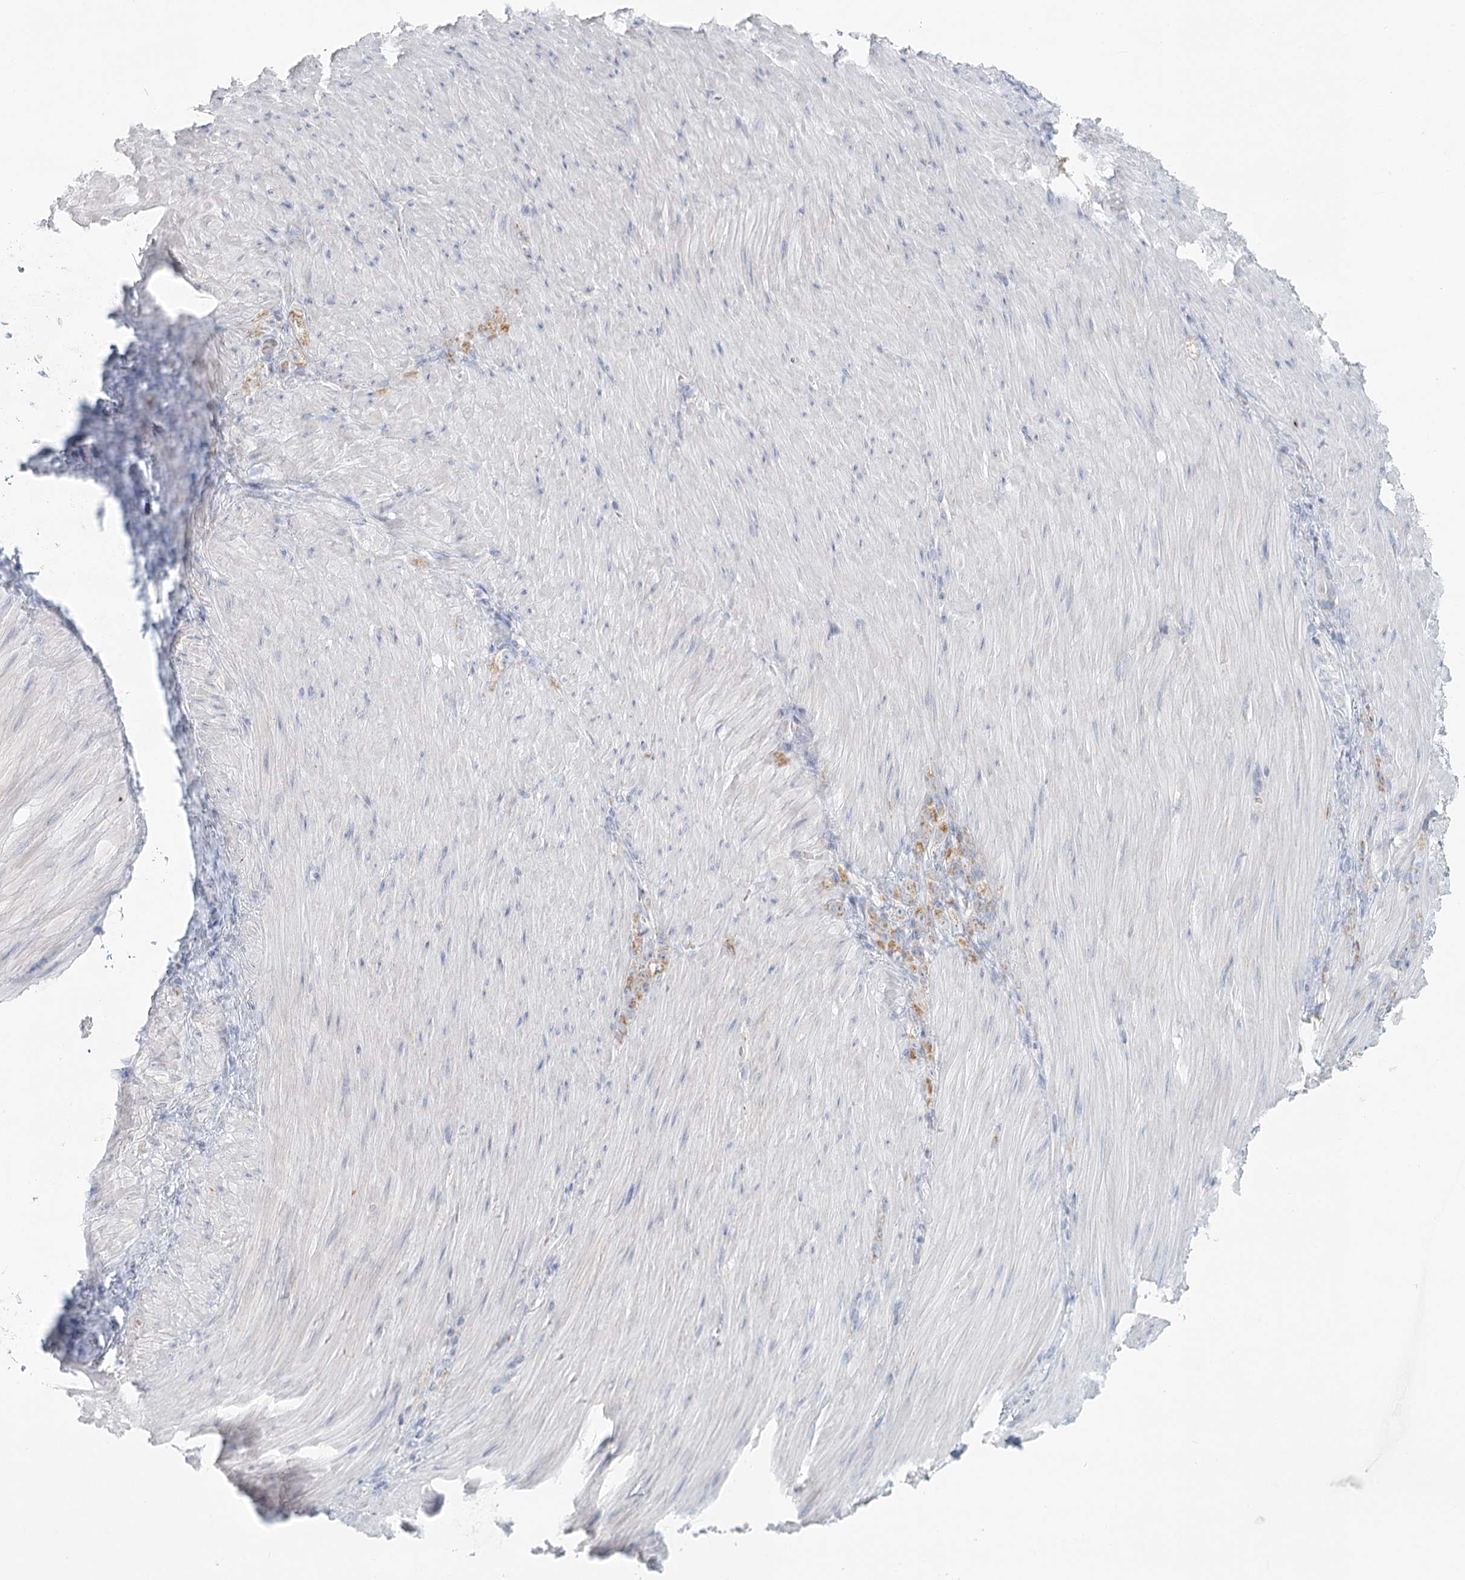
{"staining": {"intensity": "moderate", "quantity": ">75%", "location": "cytoplasmic/membranous"}, "tissue": "stomach cancer", "cell_type": "Tumor cells", "image_type": "cancer", "snomed": [{"axis": "morphology", "description": "Normal tissue, NOS"}, {"axis": "morphology", "description": "Adenocarcinoma, NOS"}, {"axis": "topography", "description": "Stomach"}], "caption": "This is a histology image of immunohistochemistry (IHC) staining of adenocarcinoma (stomach), which shows moderate positivity in the cytoplasmic/membranous of tumor cells.", "gene": "BPHL", "patient": {"sex": "male", "age": 82}}